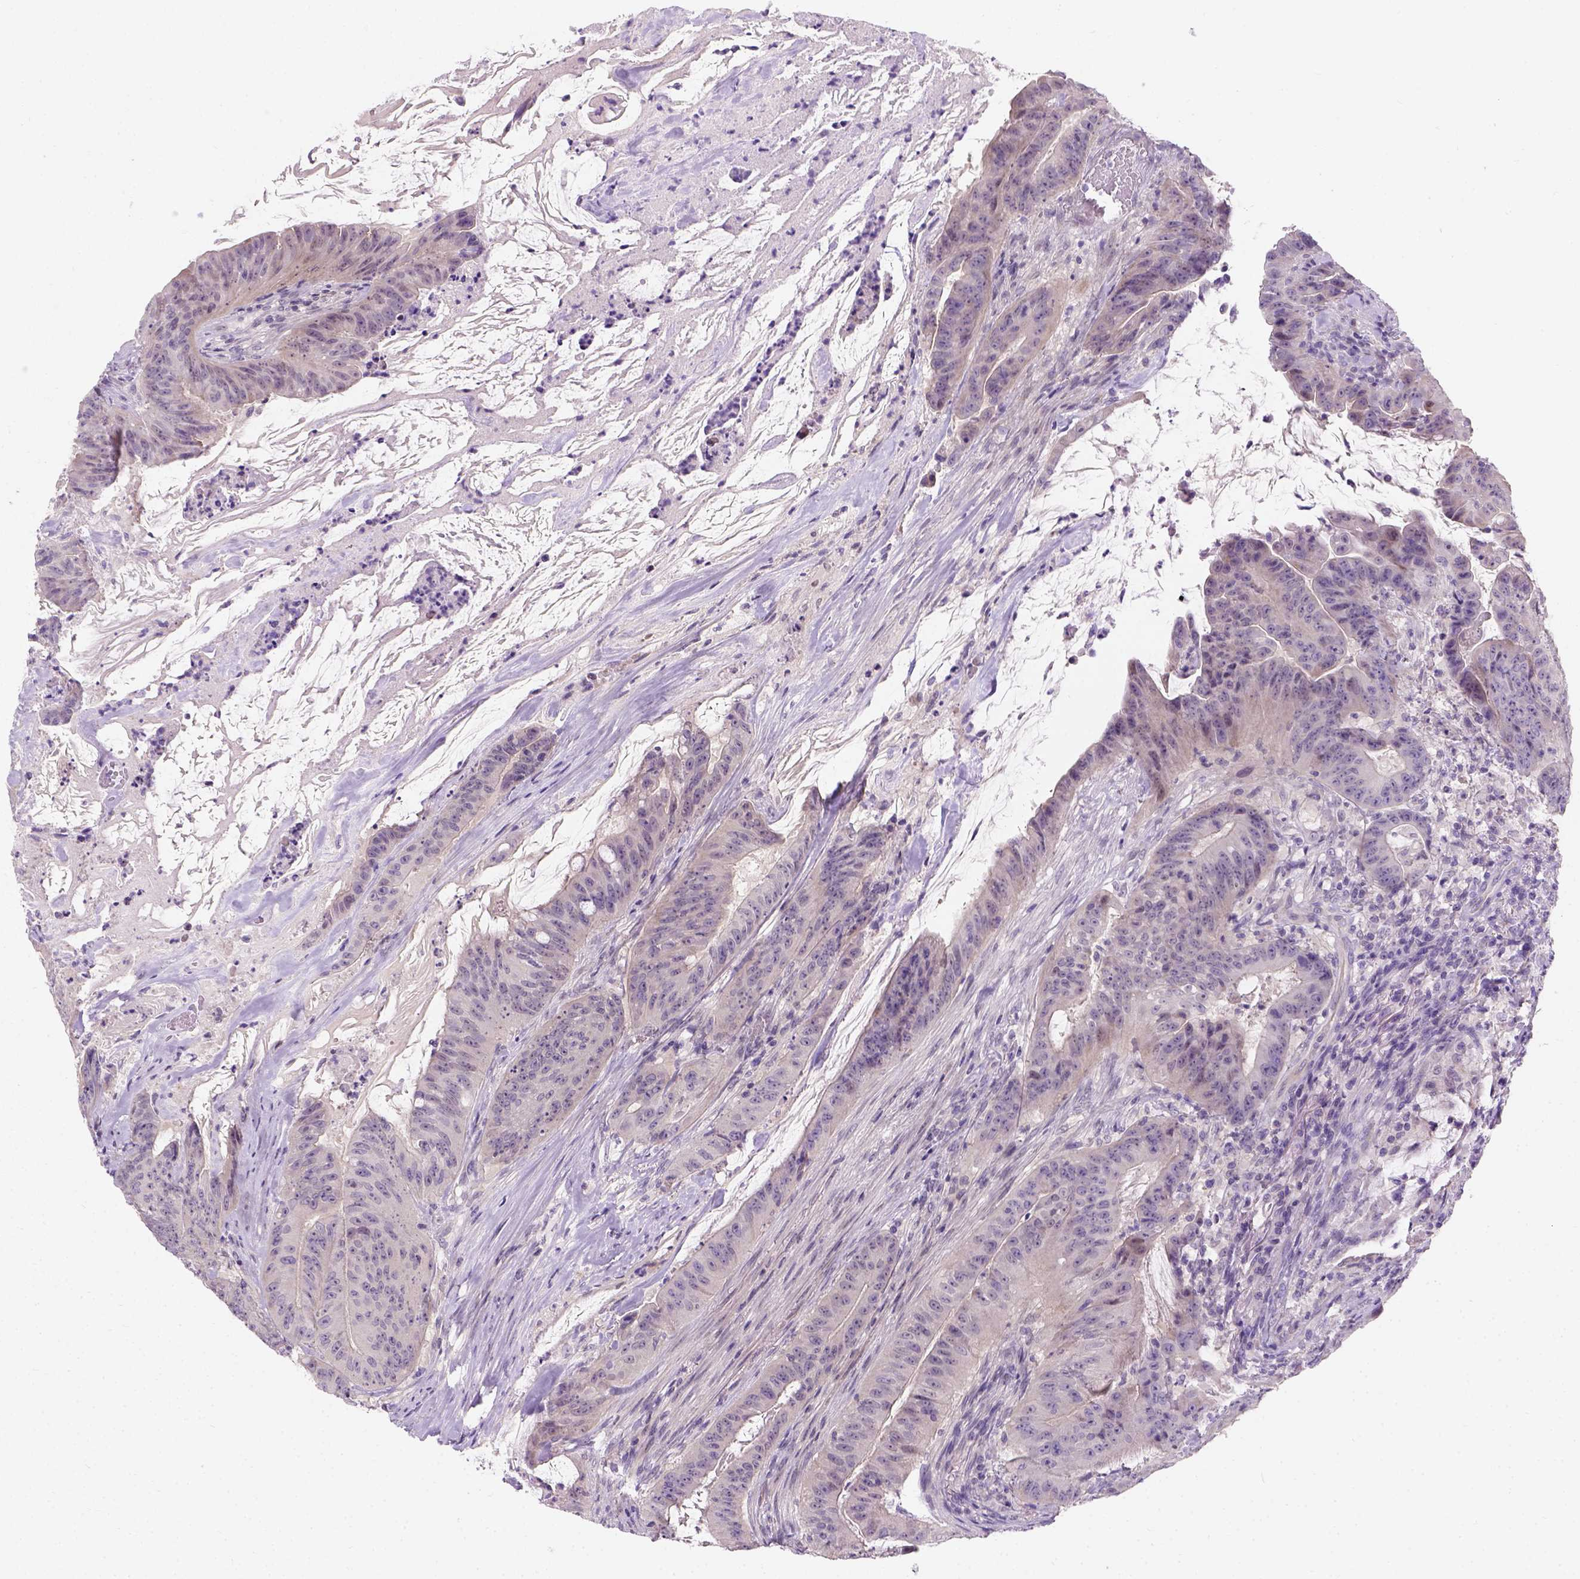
{"staining": {"intensity": "negative", "quantity": "none", "location": "none"}, "tissue": "colorectal cancer", "cell_type": "Tumor cells", "image_type": "cancer", "snomed": [{"axis": "morphology", "description": "Adenocarcinoma, NOS"}, {"axis": "topography", "description": "Colon"}], "caption": "High magnification brightfield microscopy of colorectal adenocarcinoma stained with DAB (3,3'-diaminobenzidine) (brown) and counterstained with hematoxylin (blue): tumor cells show no significant positivity.", "gene": "C20orf144", "patient": {"sex": "male", "age": 33}}